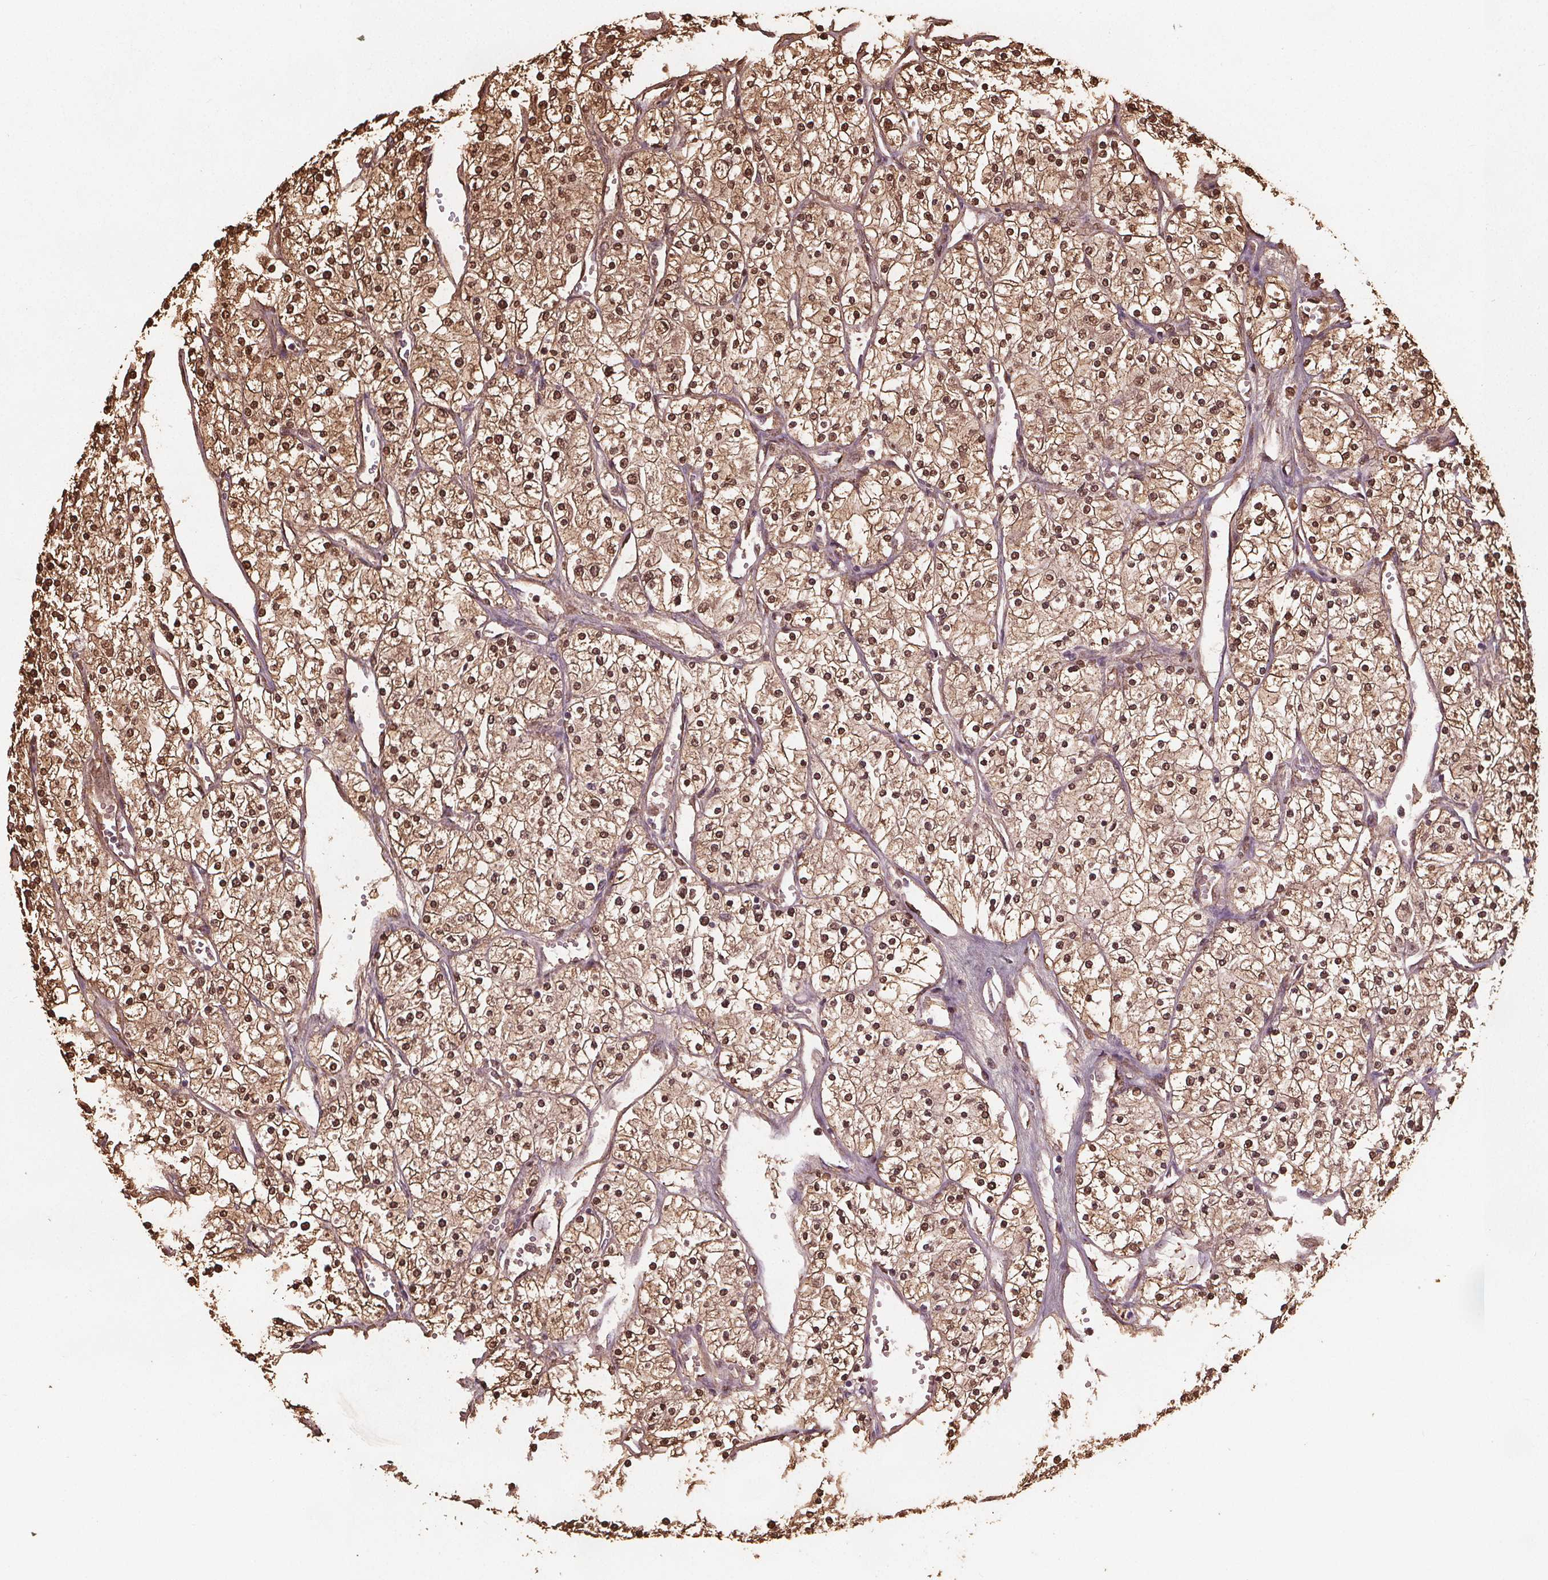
{"staining": {"intensity": "moderate", "quantity": ">75%", "location": "cytoplasmic/membranous,nuclear"}, "tissue": "renal cancer", "cell_type": "Tumor cells", "image_type": "cancer", "snomed": [{"axis": "morphology", "description": "Adenocarcinoma, NOS"}, {"axis": "topography", "description": "Kidney"}], "caption": "Immunohistochemistry (IHC) (DAB) staining of renal adenocarcinoma shows moderate cytoplasmic/membranous and nuclear protein expression in approximately >75% of tumor cells. Using DAB (3,3'-diaminobenzidine) (brown) and hematoxylin (blue) stains, captured at high magnification using brightfield microscopy.", "gene": "ENO1", "patient": {"sex": "male", "age": 80}}